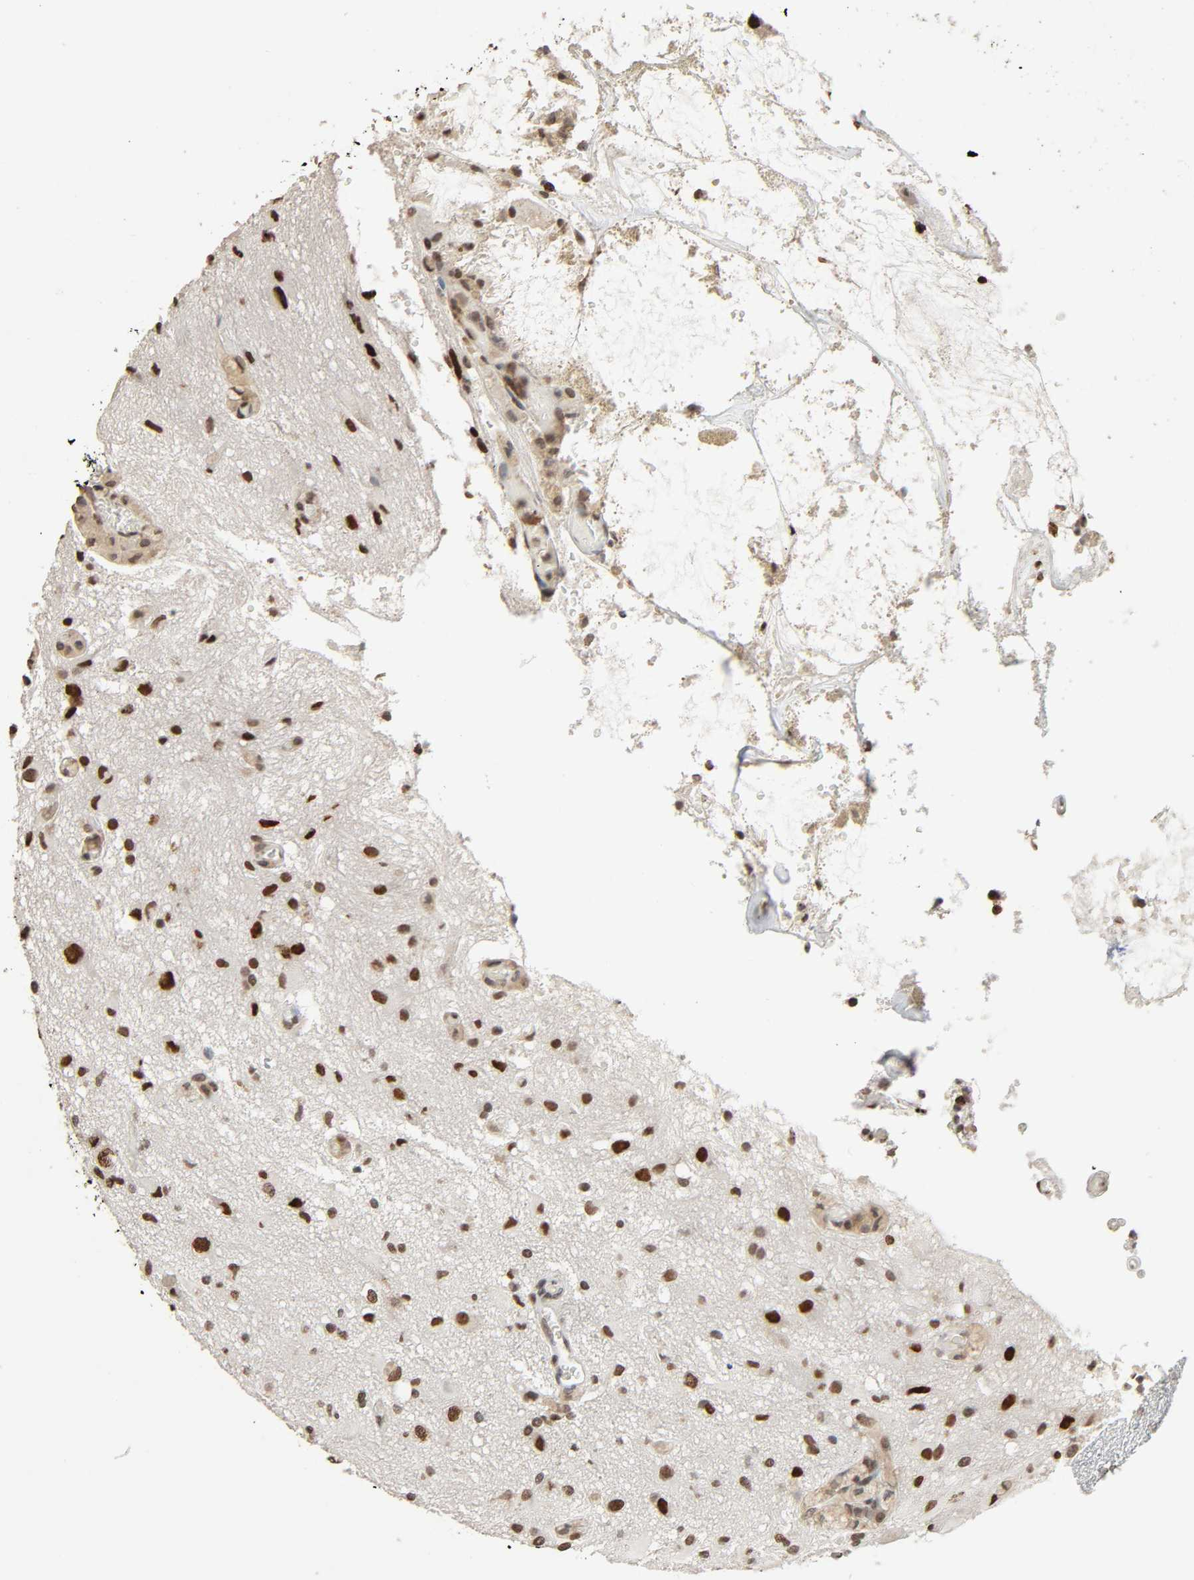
{"staining": {"intensity": "moderate", "quantity": "25%-75%", "location": "nuclear"}, "tissue": "glioma", "cell_type": "Tumor cells", "image_type": "cancer", "snomed": [{"axis": "morphology", "description": "Glioma, malignant, High grade"}, {"axis": "topography", "description": "Brain"}], "caption": "Protein staining displays moderate nuclear expression in approximately 25%-75% of tumor cells in malignant glioma (high-grade). Nuclei are stained in blue.", "gene": "STK4", "patient": {"sex": "male", "age": 47}}